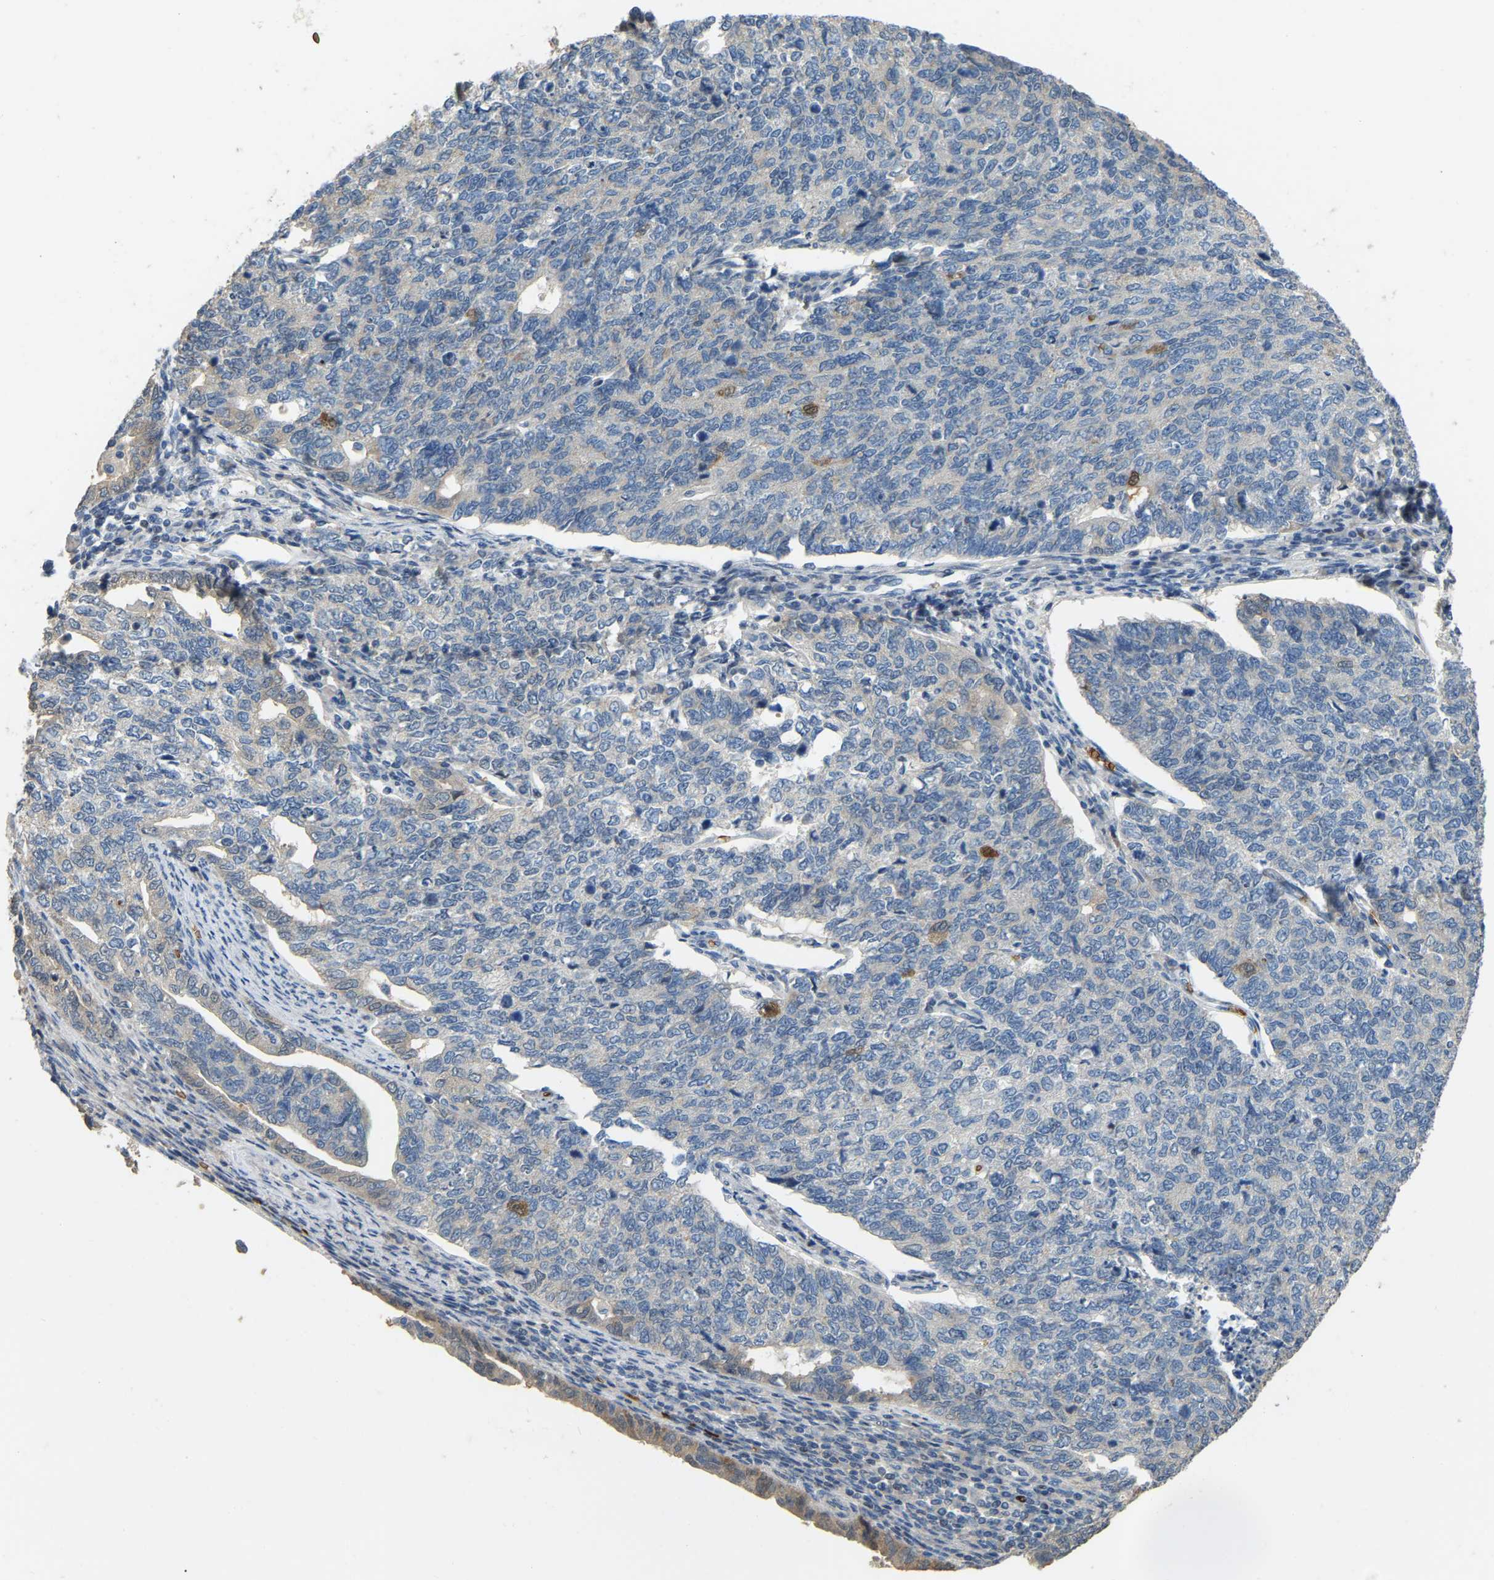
{"staining": {"intensity": "weak", "quantity": "<25%", "location": "cytoplasmic/membranous"}, "tissue": "cervical cancer", "cell_type": "Tumor cells", "image_type": "cancer", "snomed": [{"axis": "morphology", "description": "Squamous cell carcinoma, NOS"}, {"axis": "topography", "description": "Cervix"}], "caption": "DAB (3,3'-diaminobenzidine) immunohistochemical staining of human cervical cancer (squamous cell carcinoma) demonstrates no significant positivity in tumor cells.", "gene": "CFAP298", "patient": {"sex": "female", "age": 63}}